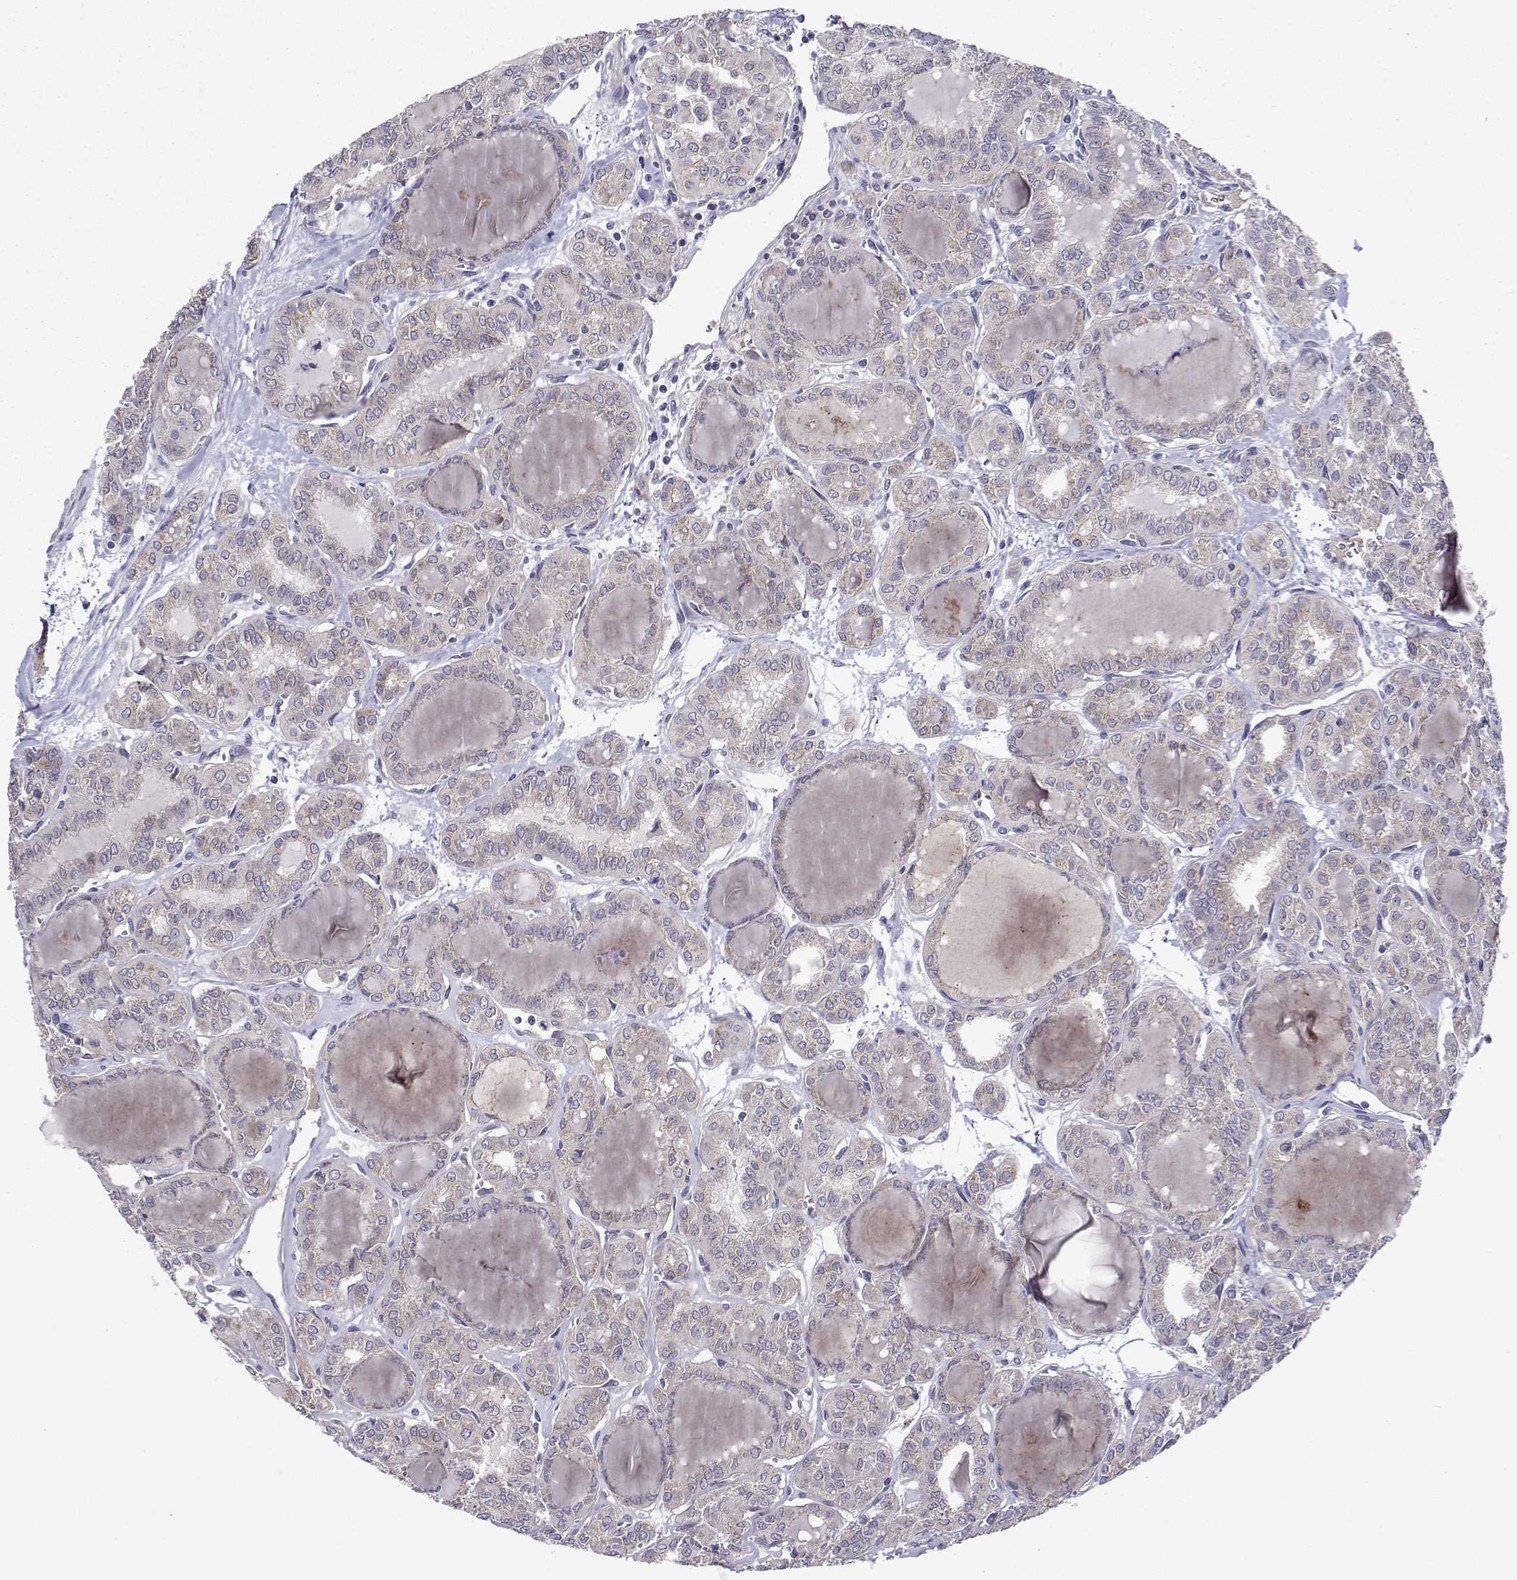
{"staining": {"intensity": "negative", "quantity": "none", "location": "none"}, "tissue": "thyroid cancer", "cell_type": "Tumor cells", "image_type": "cancer", "snomed": [{"axis": "morphology", "description": "Papillary adenocarcinoma, NOS"}, {"axis": "topography", "description": "Thyroid gland"}], "caption": "There is no significant staining in tumor cells of thyroid cancer (papillary adenocarcinoma).", "gene": "TARBP2", "patient": {"sex": "female", "age": 41}}